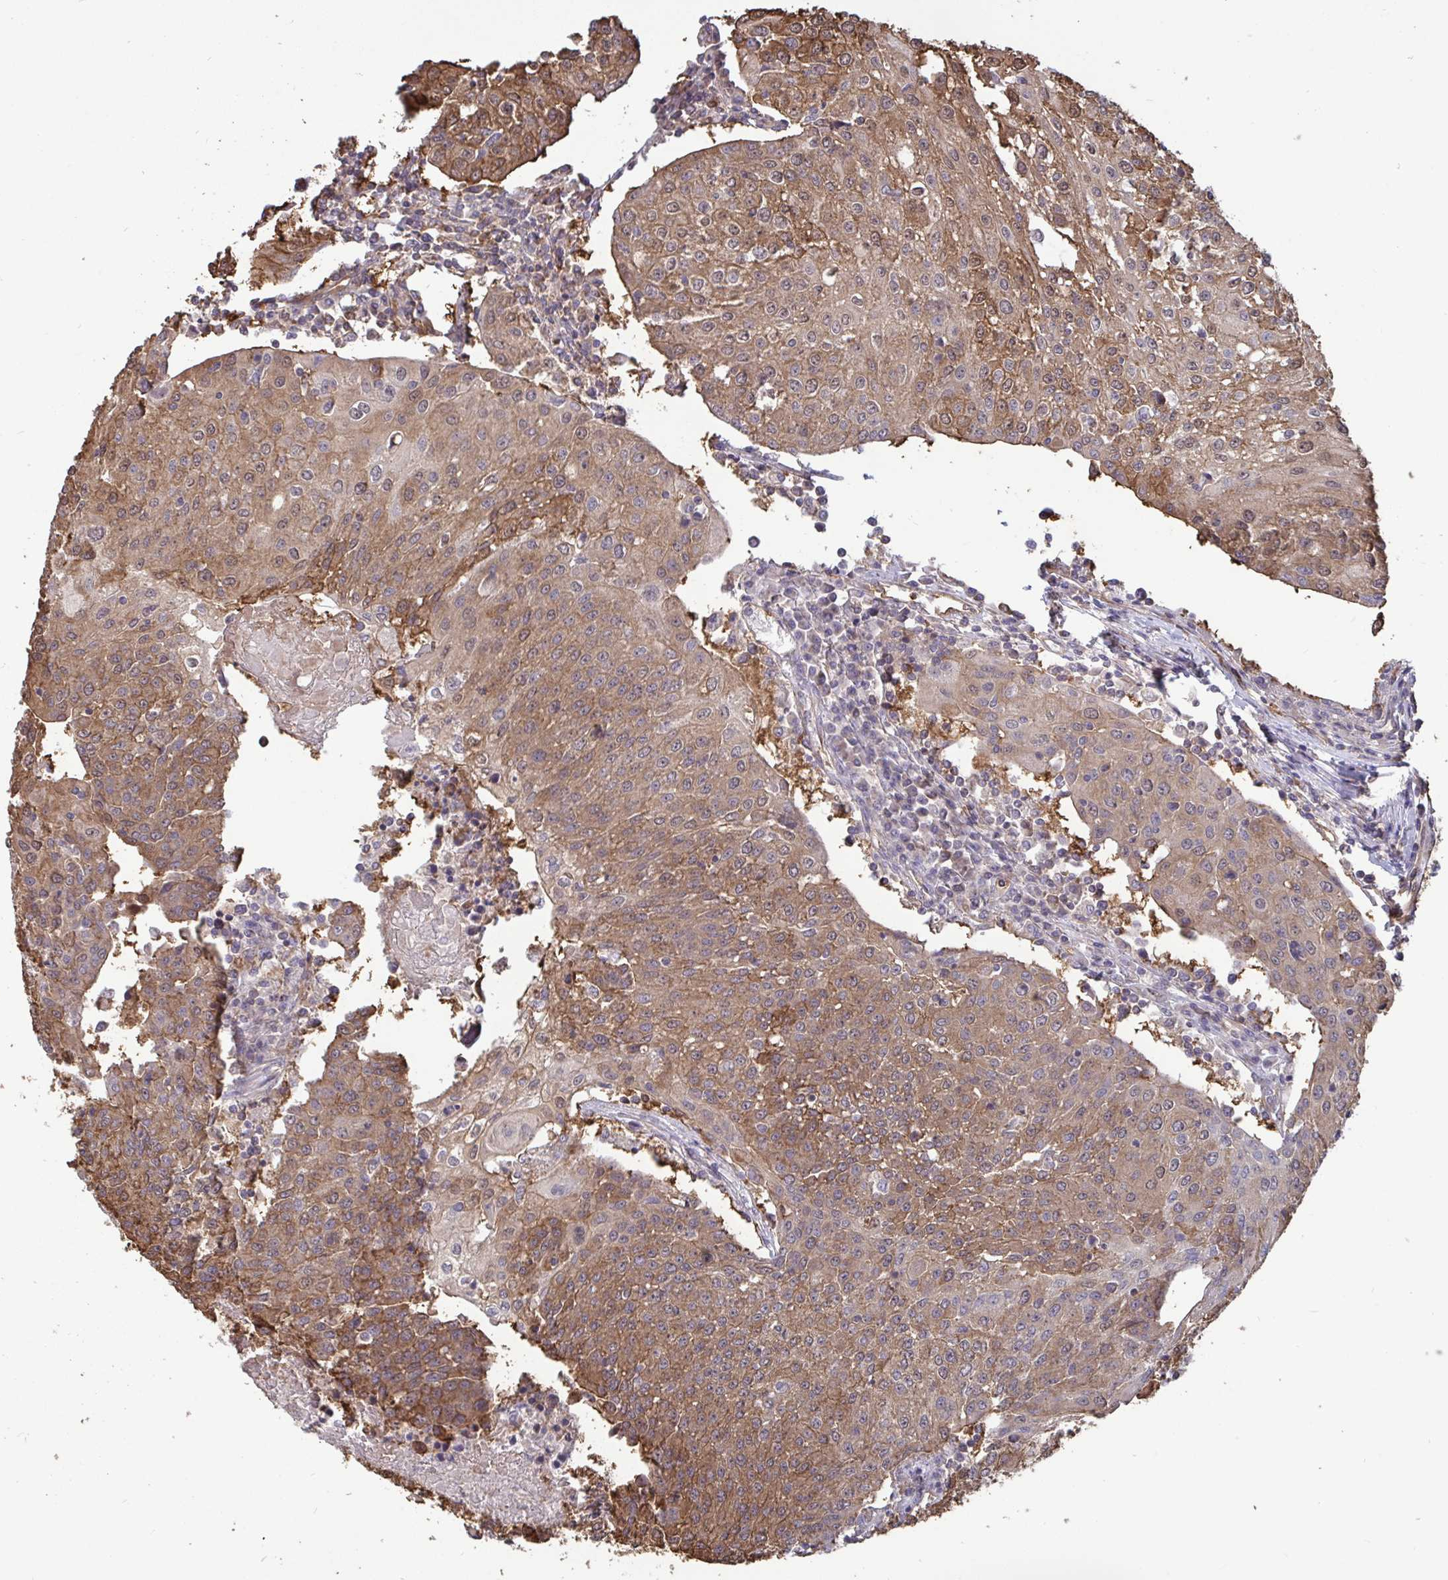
{"staining": {"intensity": "moderate", "quantity": ">75%", "location": "cytoplasmic/membranous"}, "tissue": "urothelial cancer", "cell_type": "Tumor cells", "image_type": "cancer", "snomed": [{"axis": "morphology", "description": "Urothelial carcinoma, High grade"}, {"axis": "topography", "description": "Urinary bladder"}], "caption": "This micrograph demonstrates immunohistochemistry (IHC) staining of high-grade urothelial carcinoma, with medium moderate cytoplasmic/membranous staining in approximately >75% of tumor cells.", "gene": "ISCU", "patient": {"sex": "female", "age": 85}}